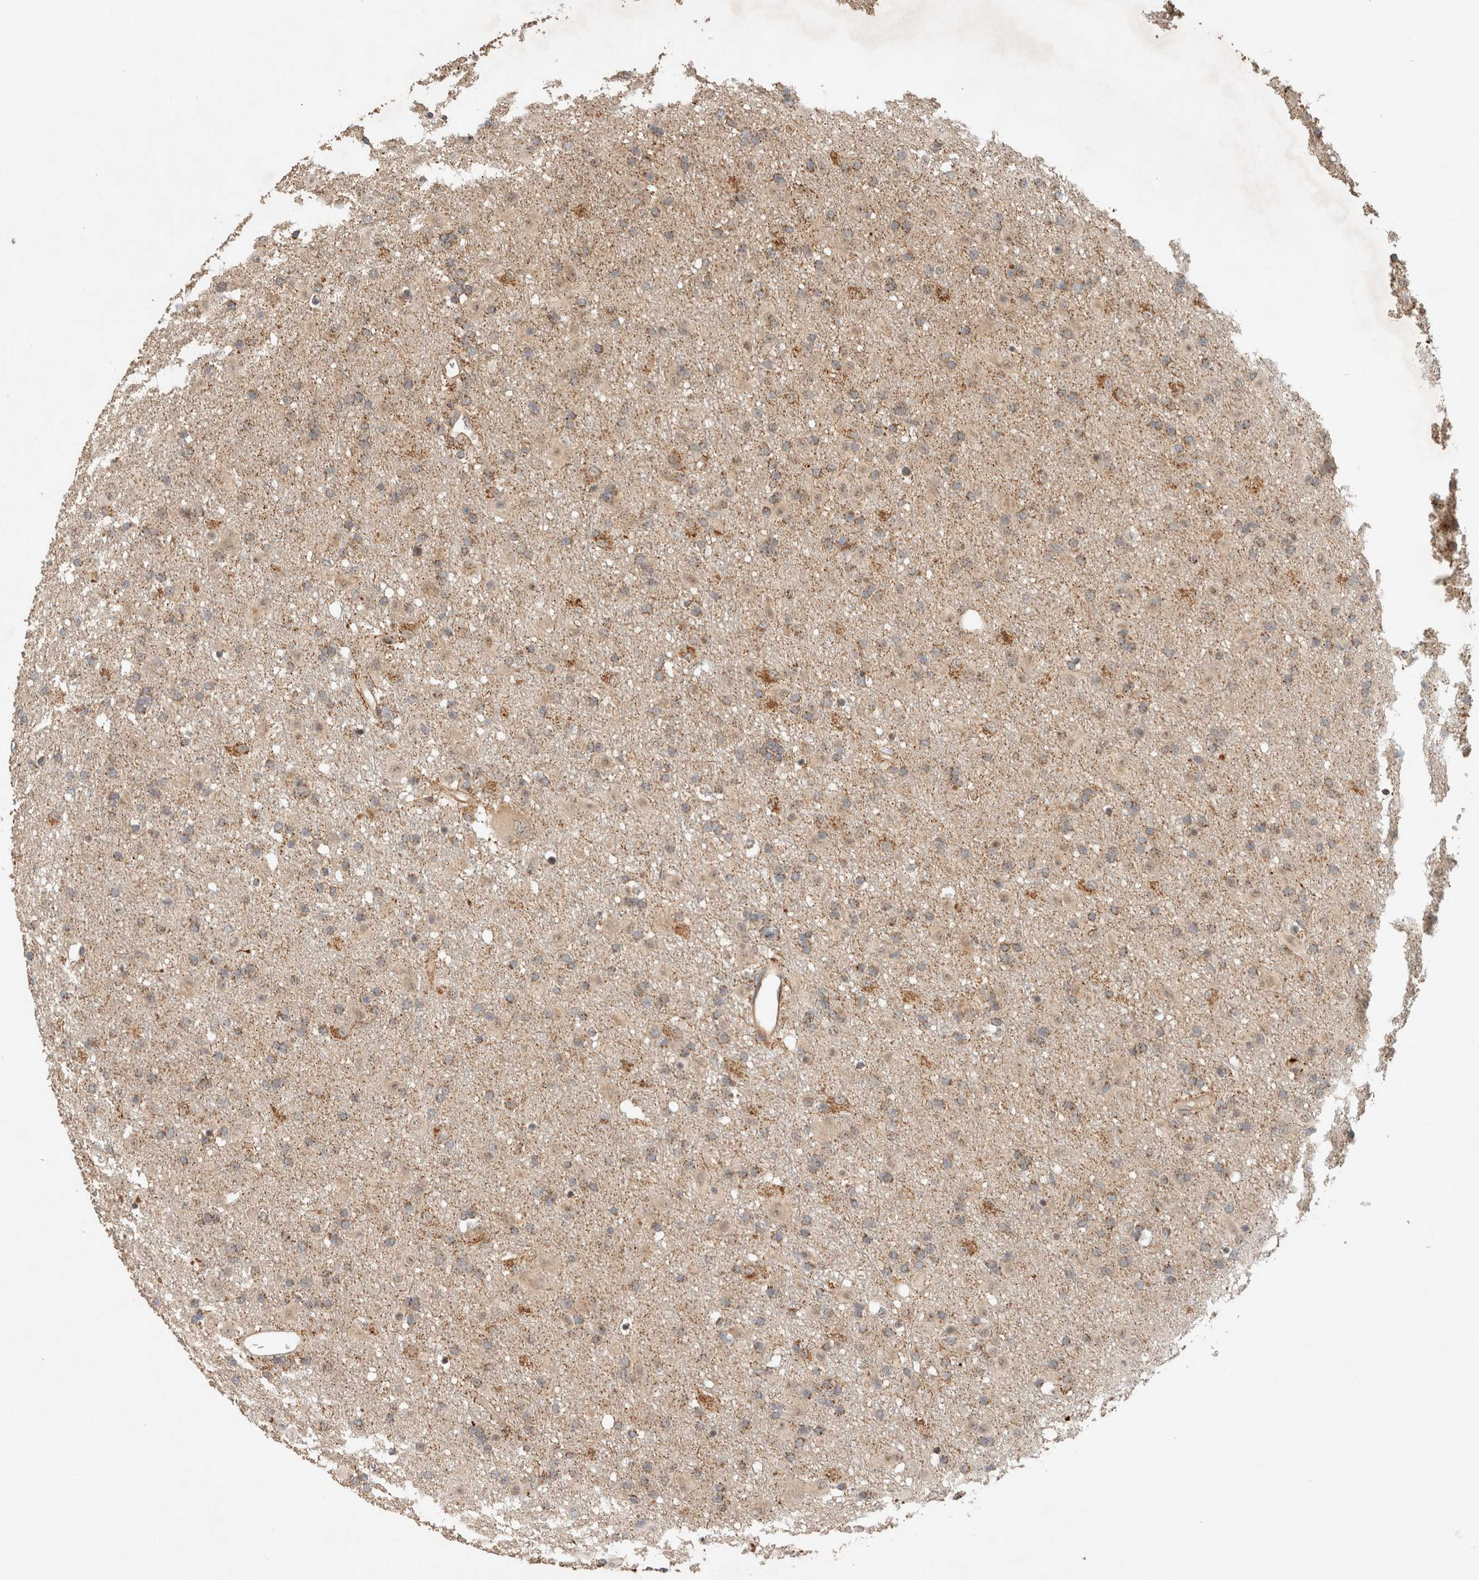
{"staining": {"intensity": "moderate", "quantity": "25%-75%", "location": "cytoplasmic/membranous"}, "tissue": "glioma", "cell_type": "Tumor cells", "image_type": "cancer", "snomed": [{"axis": "morphology", "description": "Glioma, malignant, Low grade"}, {"axis": "topography", "description": "Brain"}], "caption": "A high-resolution photomicrograph shows immunohistochemistry (IHC) staining of glioma, which exhibits moderate cytoplasmic/membranous positivity in approximately 25%-75% of tumor cells. (IHC, brightfield microscopy, high magnification).", "gene": "CAAP1", "patient": {"sex": "male", "age": 65}}